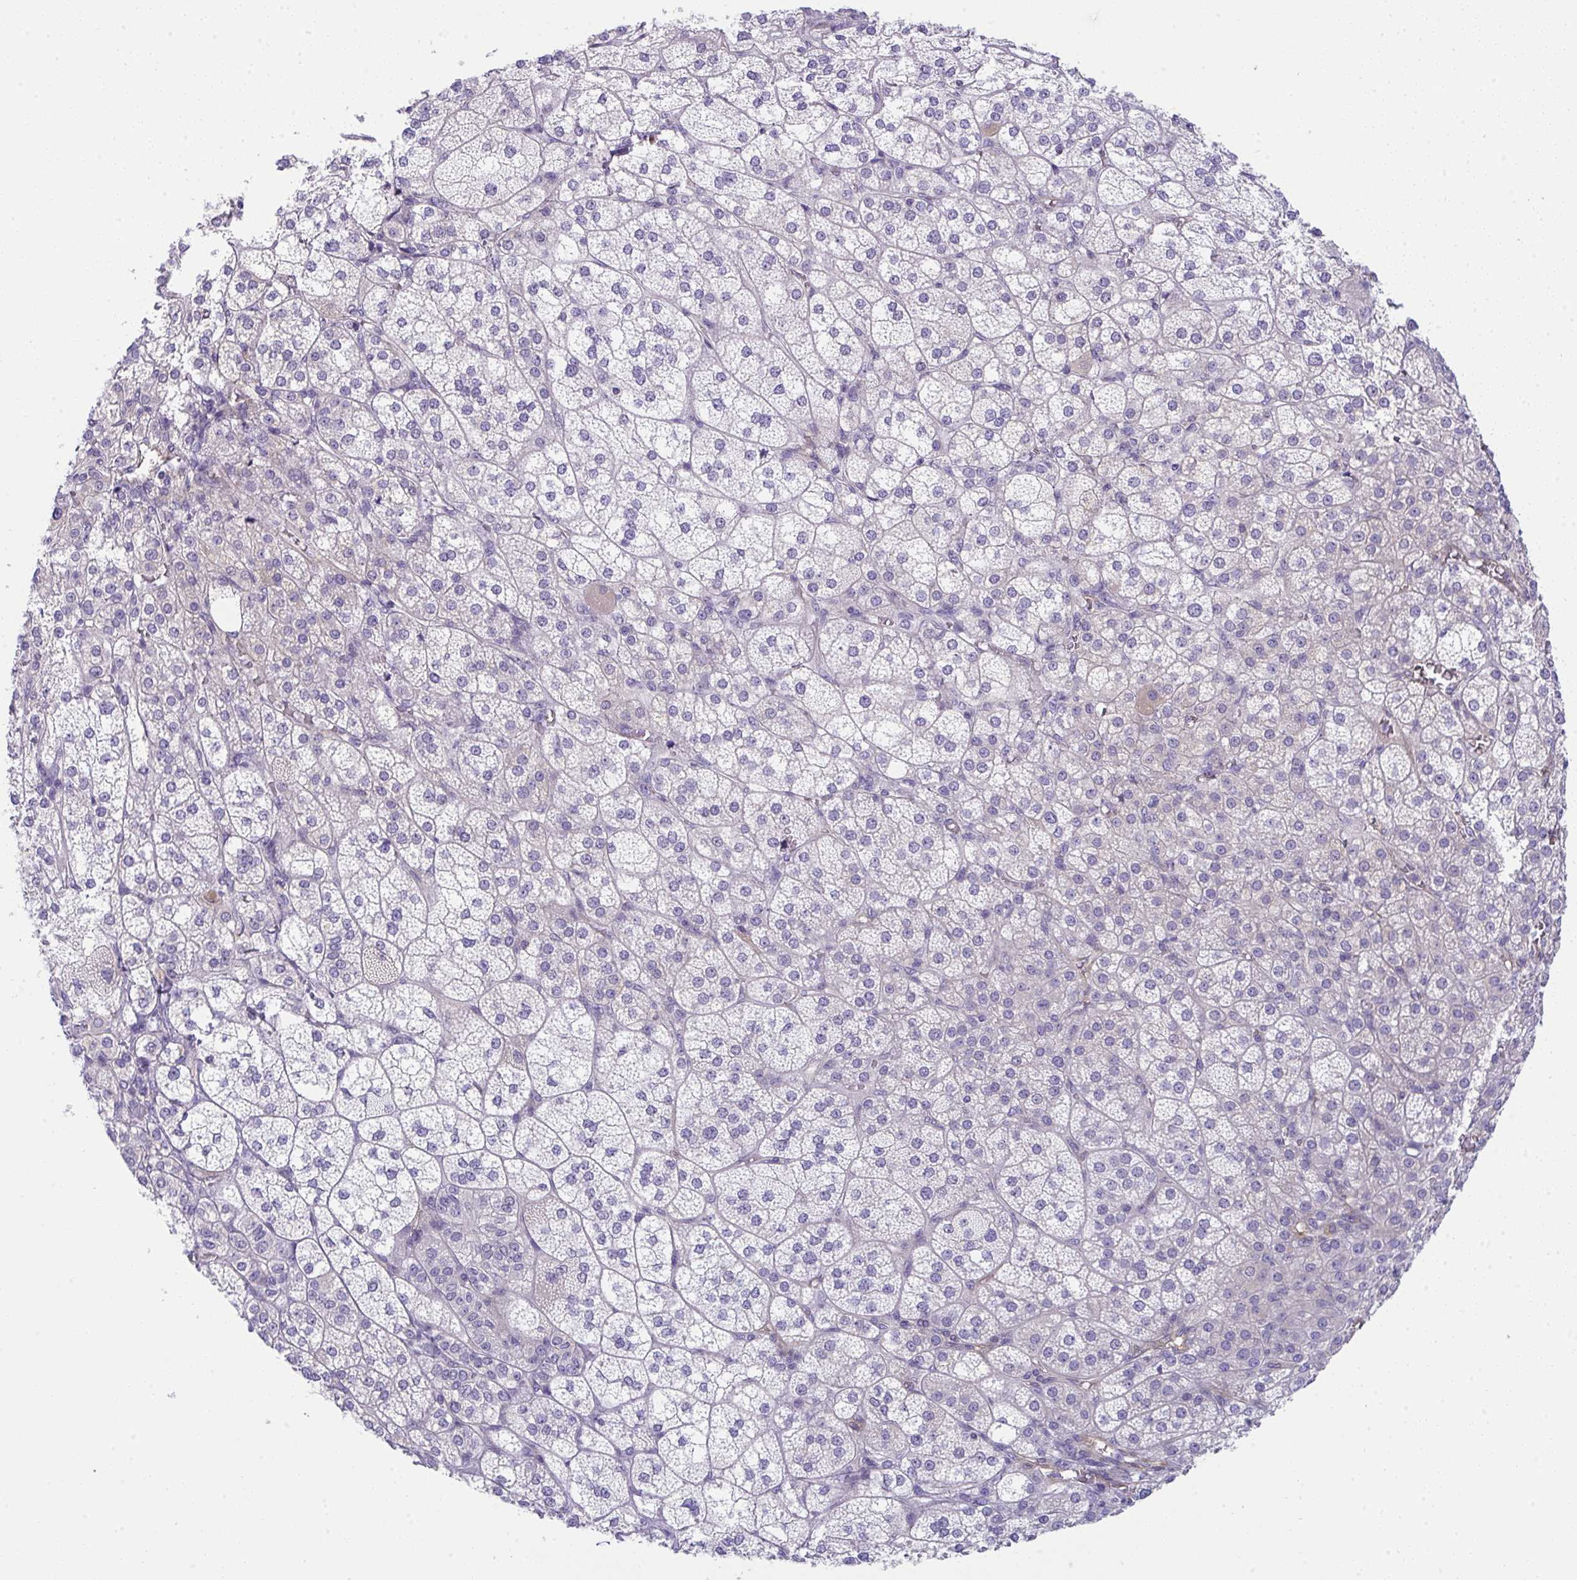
{"staining": {"intensity": "negative", "quantity": "none", "location": "none"}, "tissue": "adrenal gland", "cell_type": "Glandular cells", "image_type": "normal", "snomed": [{"axis": "morphology", "description": "Normal tissue, NOS"}, {"axis": "topography", "description": "Adrenal gland"}], "caption": "IHC histopathology image of unremarkable adrenal gland stained for a protein (brown), which exhibits no positivity in glandular cells.", "gene": "MYL12A", "patient": {"sex": "female", "age": 60}}